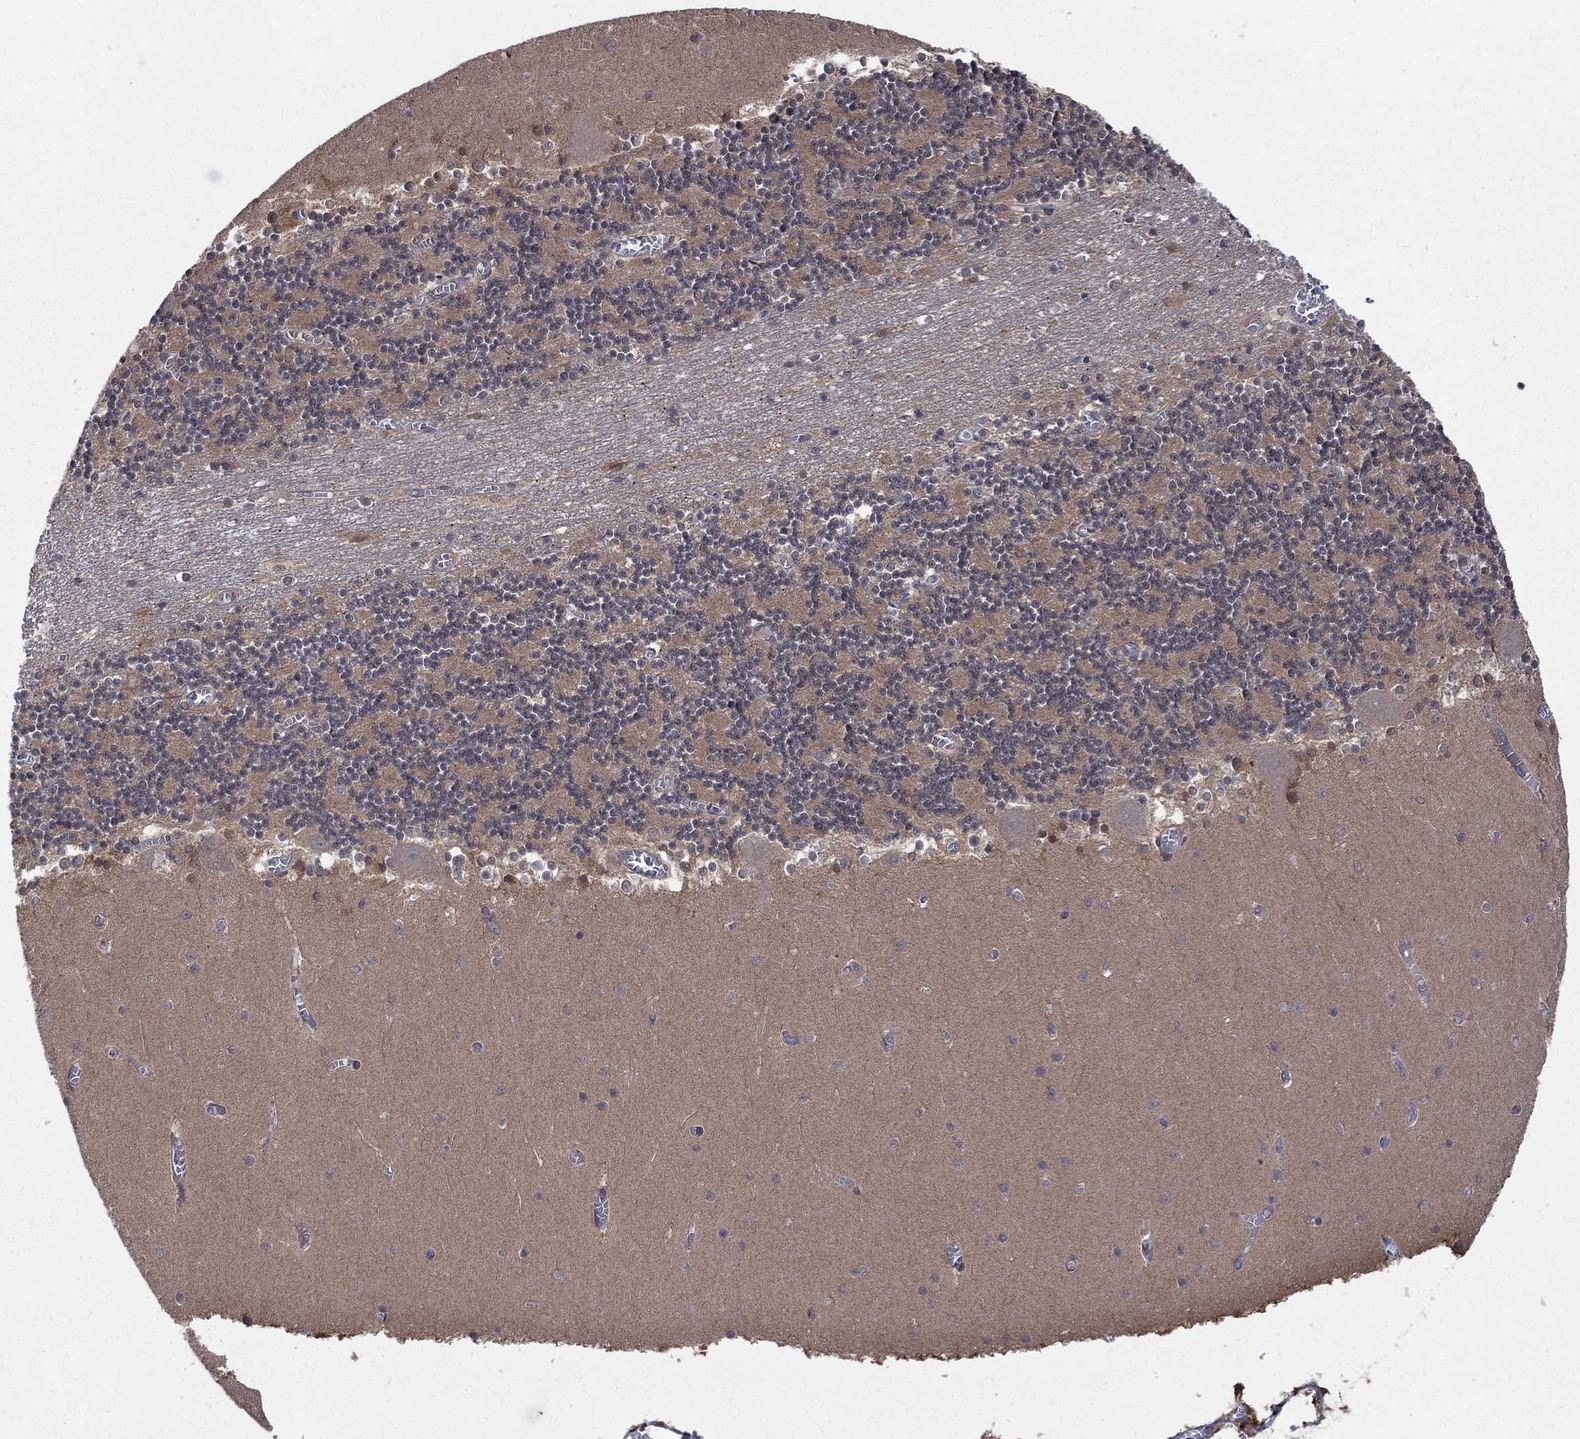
{"staining": {"intensity": "negative", "quantity": "none", "location": "none"}, "tissue": "cerebellum", "cell_type": "Cells in granular layer", "image_type": "normal", "snomed": [{"axis": "morphology", "description": "Normal tissue, NOS"}, {"axis": "topography", "description": "Cerebellum"}], "caption": "A histopathology image of cerebellum stained for a protein demonstrates no brown staining in cells in granular layer. (Stains: DAB immunohistochemistry with hematoxylin counter stain, Microscopy: brightfield microscopy at high magnification).", "gene": "IAH1", "patient": {"sex": "female", "age": 28}}